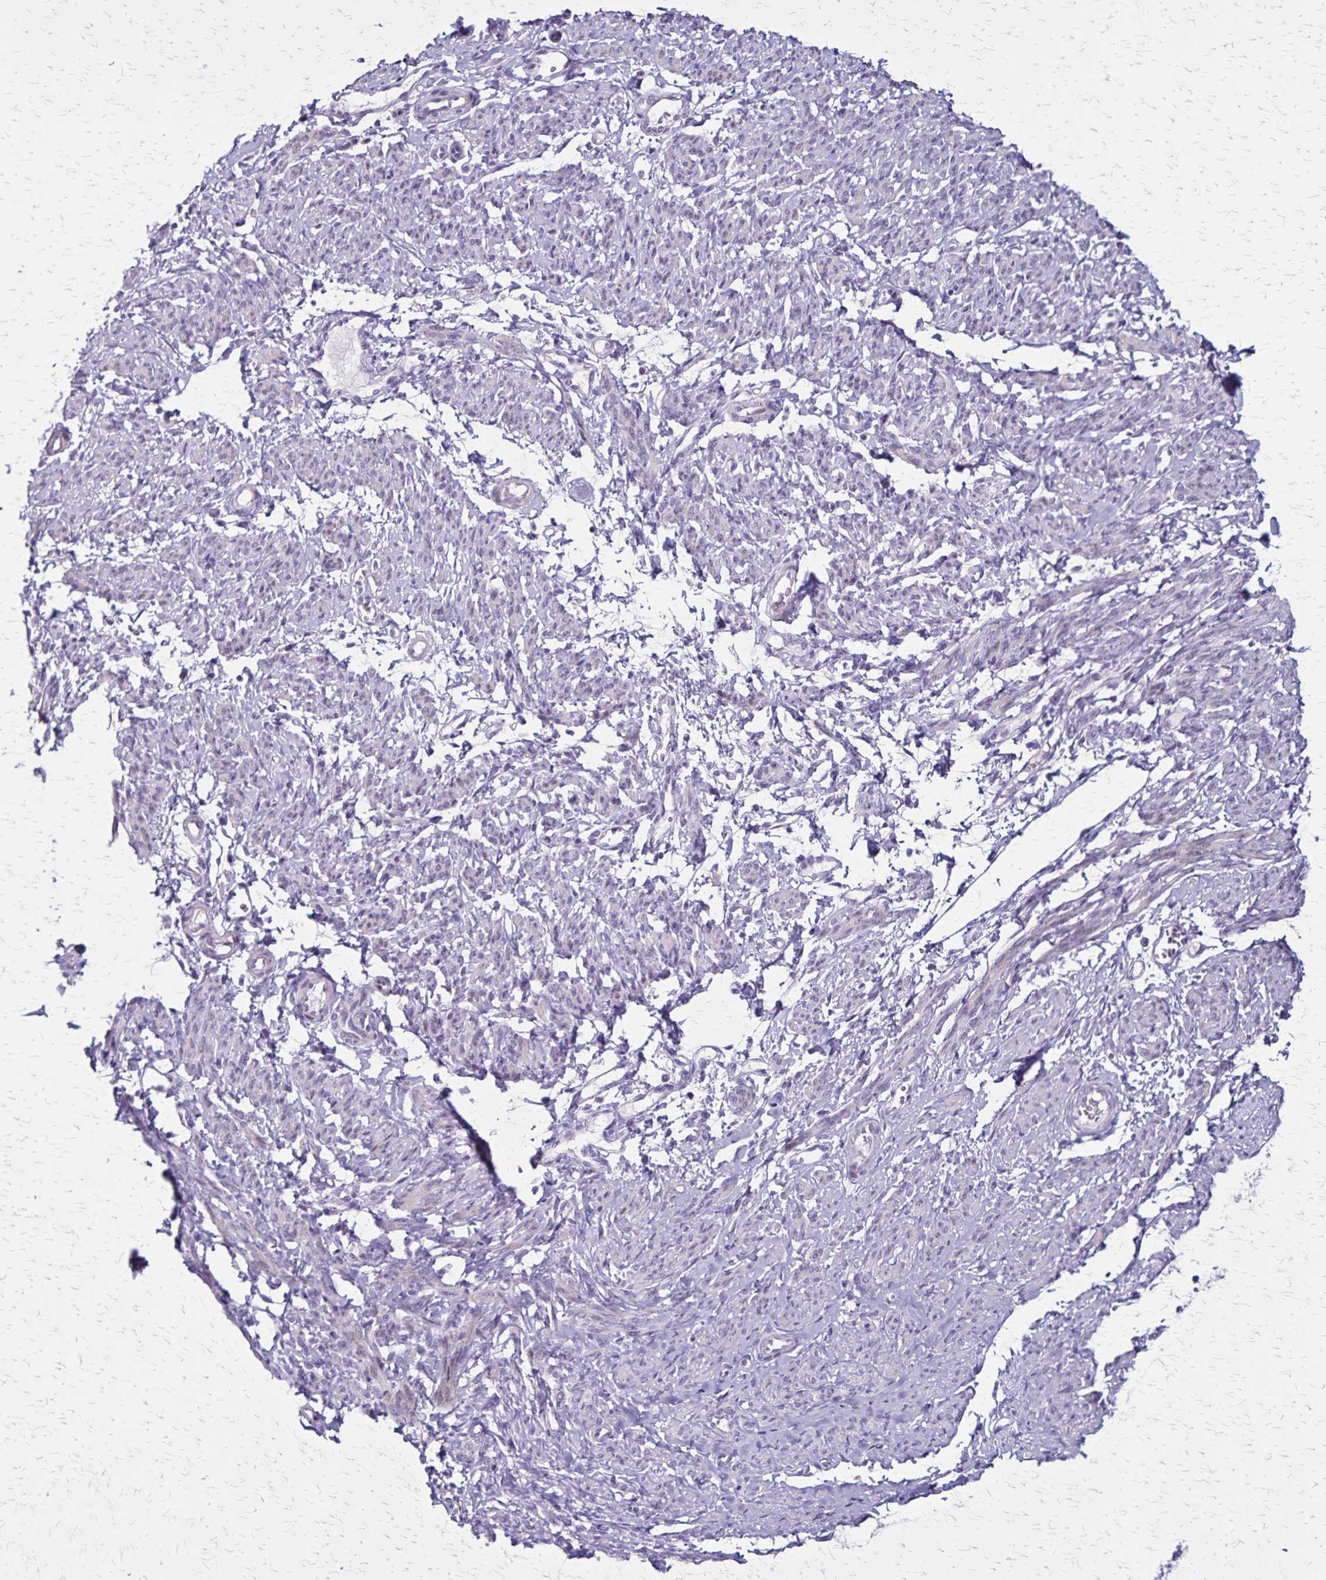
{"staining": {"intensity": "weak", "quantity": "<25%", "location": "nuclear"}, "tissue": "smooth muscle", "cell_type": "Smooth muscle cells", "image_type": "normal", "snomed": [{"axis": "morphology", "description": "Normal tissue, NOS"}, {"axis": "topography", "description": "Smooth muscle"}], "caption": "This is an immunohistochemistry (IHC) histopathology image of unremarkable human smooth muscle. There is no positivity in smooth muscle cells.", "gene": "OR51B5", "patient": {"sex": "female", "age": 65}}